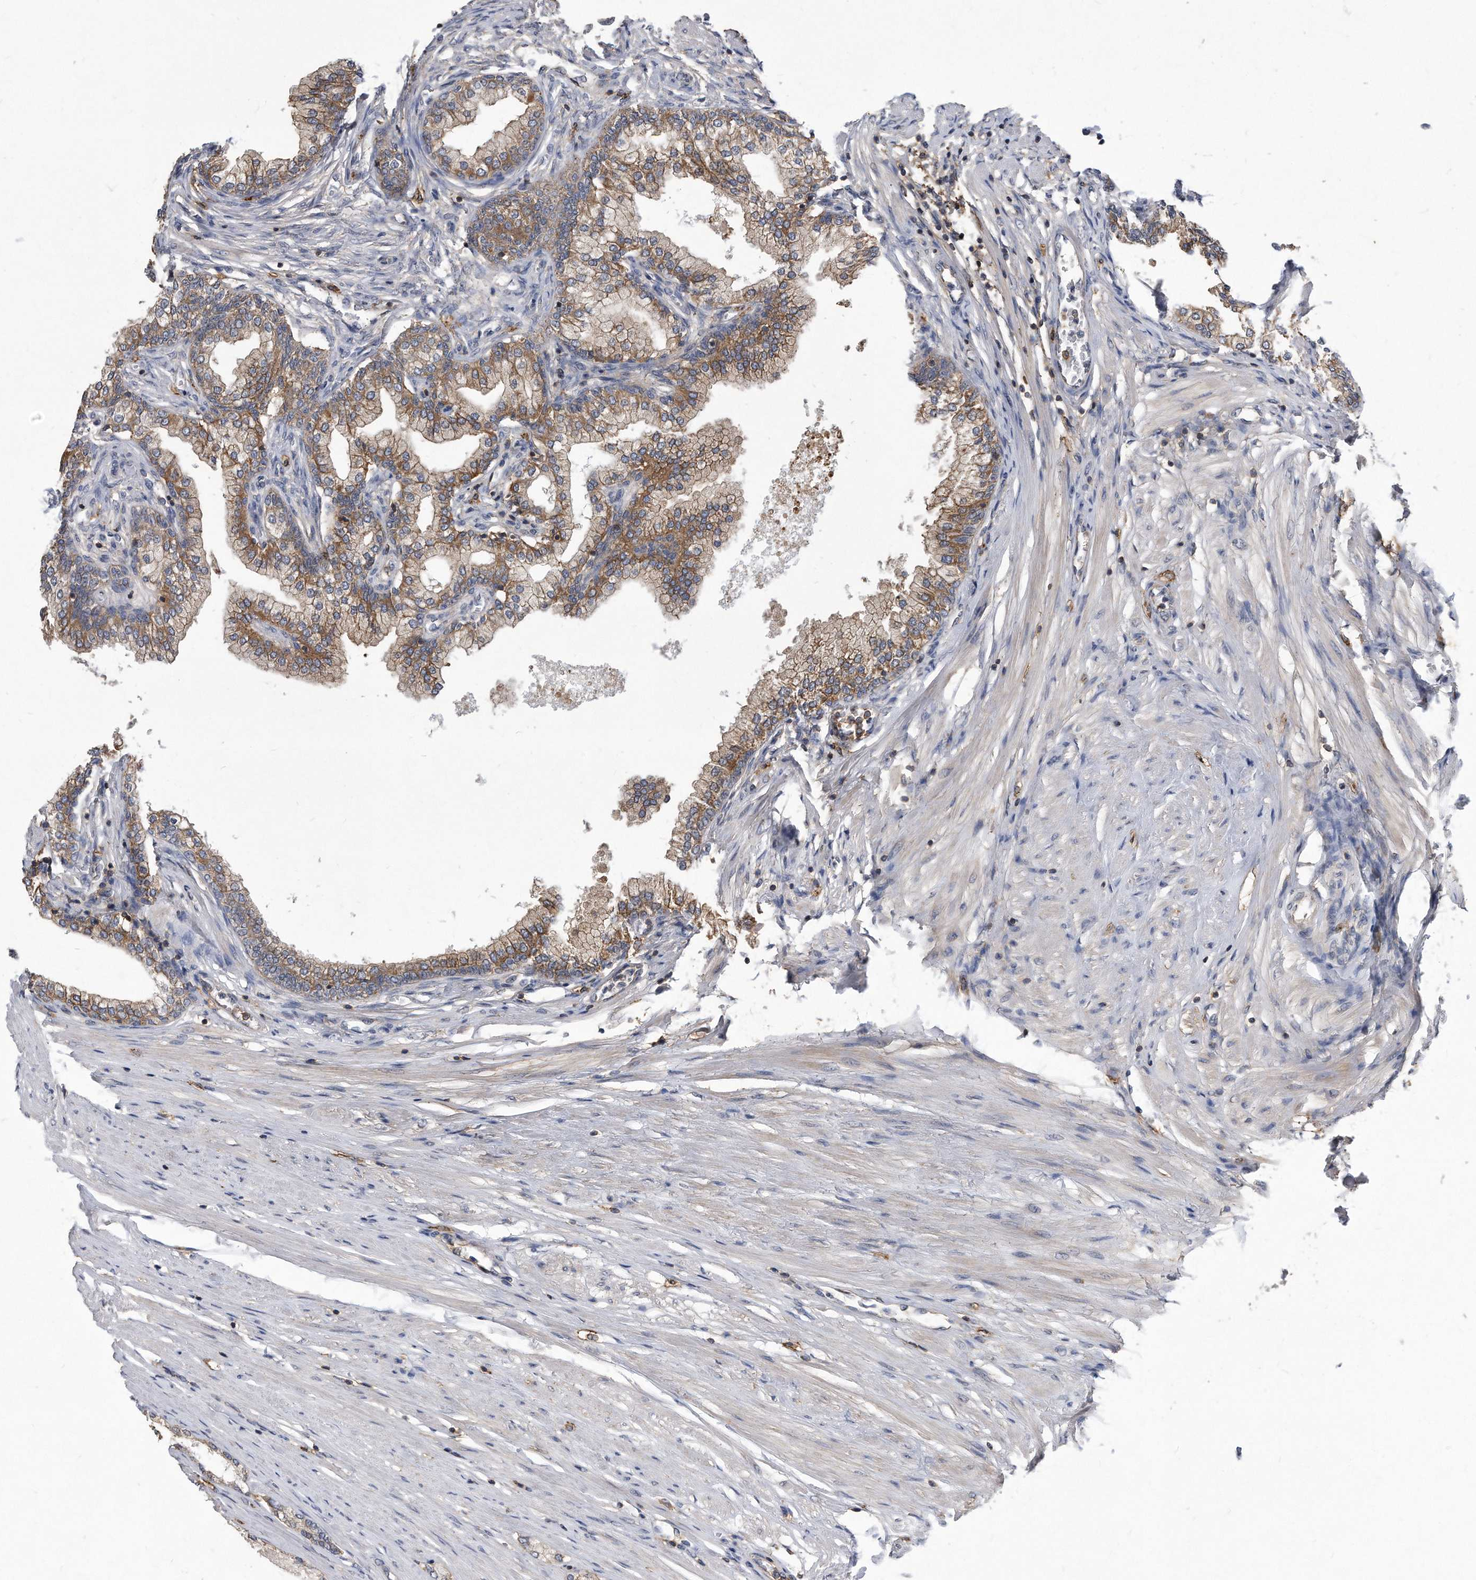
{"staining": {"intensity": "moderate", "quantity": ">75%", "location": "cytoplasmic/membranous"}, "tissue": "prostate", "cell_type": "Glandular cells", "image_type": "normal", "snomed": [{"axis": "morphology", "description": "Normal tissue, NOS"}, {"axis": "morphology", "description": "Urothelial carcinoma, Low grade"}, {"axis": "topography", "description": "Urinary bladder"}, {"axis": "topography", "description": "Prostate"}], "caption": "A micrograph of prostate stained for a protein demonstrates moderate cytoplasmic/membranous brown staining in glandular cells. The protein of interest is shown in brown color, while the nuclei are stained blue.", "gene": "ATG5", "patient": {"sex": "male", "age": 60}}